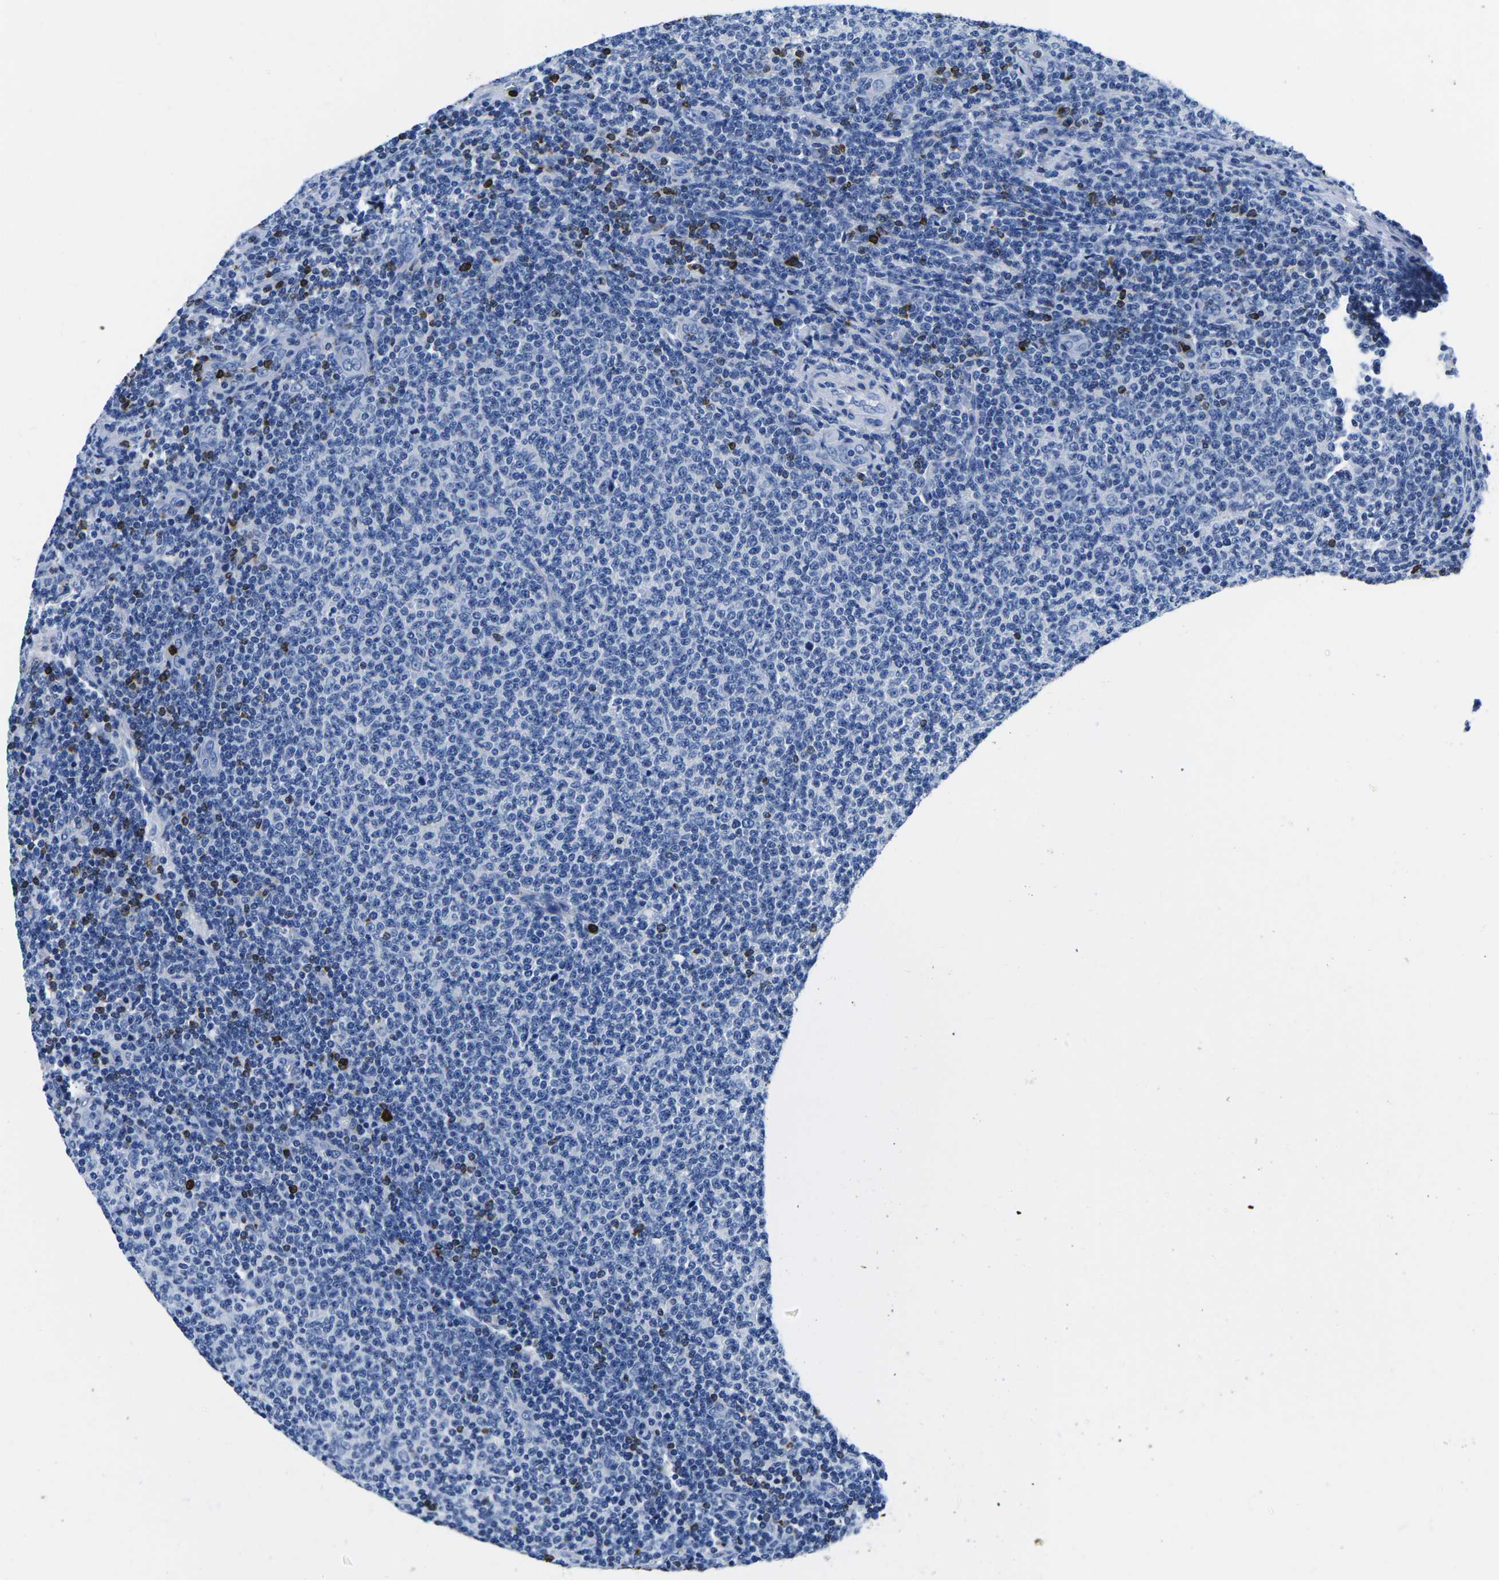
{"staining": {"intensity": "negative", "quantity": "none", "location": "none"}, "tissue": "lymphoma", "cell_type": "Tumor cells", "image_type": "cancer", "snomed": [{"axis": "morphology", "description": "Malignant lymphoma, non-Hodgkin's type, Low grade"}, {"axis": "topography", "description": "Lymph node"}], "caption": "This histopathology image is of lymphoma stained with immunohistochemistry (IHC) to label a protein in brown with the nuclei are counter-stained blue. There is no expression in tumor cells. The staining was performed using DAB to visualize the protein expression in brown, while the nuclei were stained in blue with hematoxylin (Magnification: 20x).", "gene": "CTSW", "patient": {"sex": "male", "age": 66}}